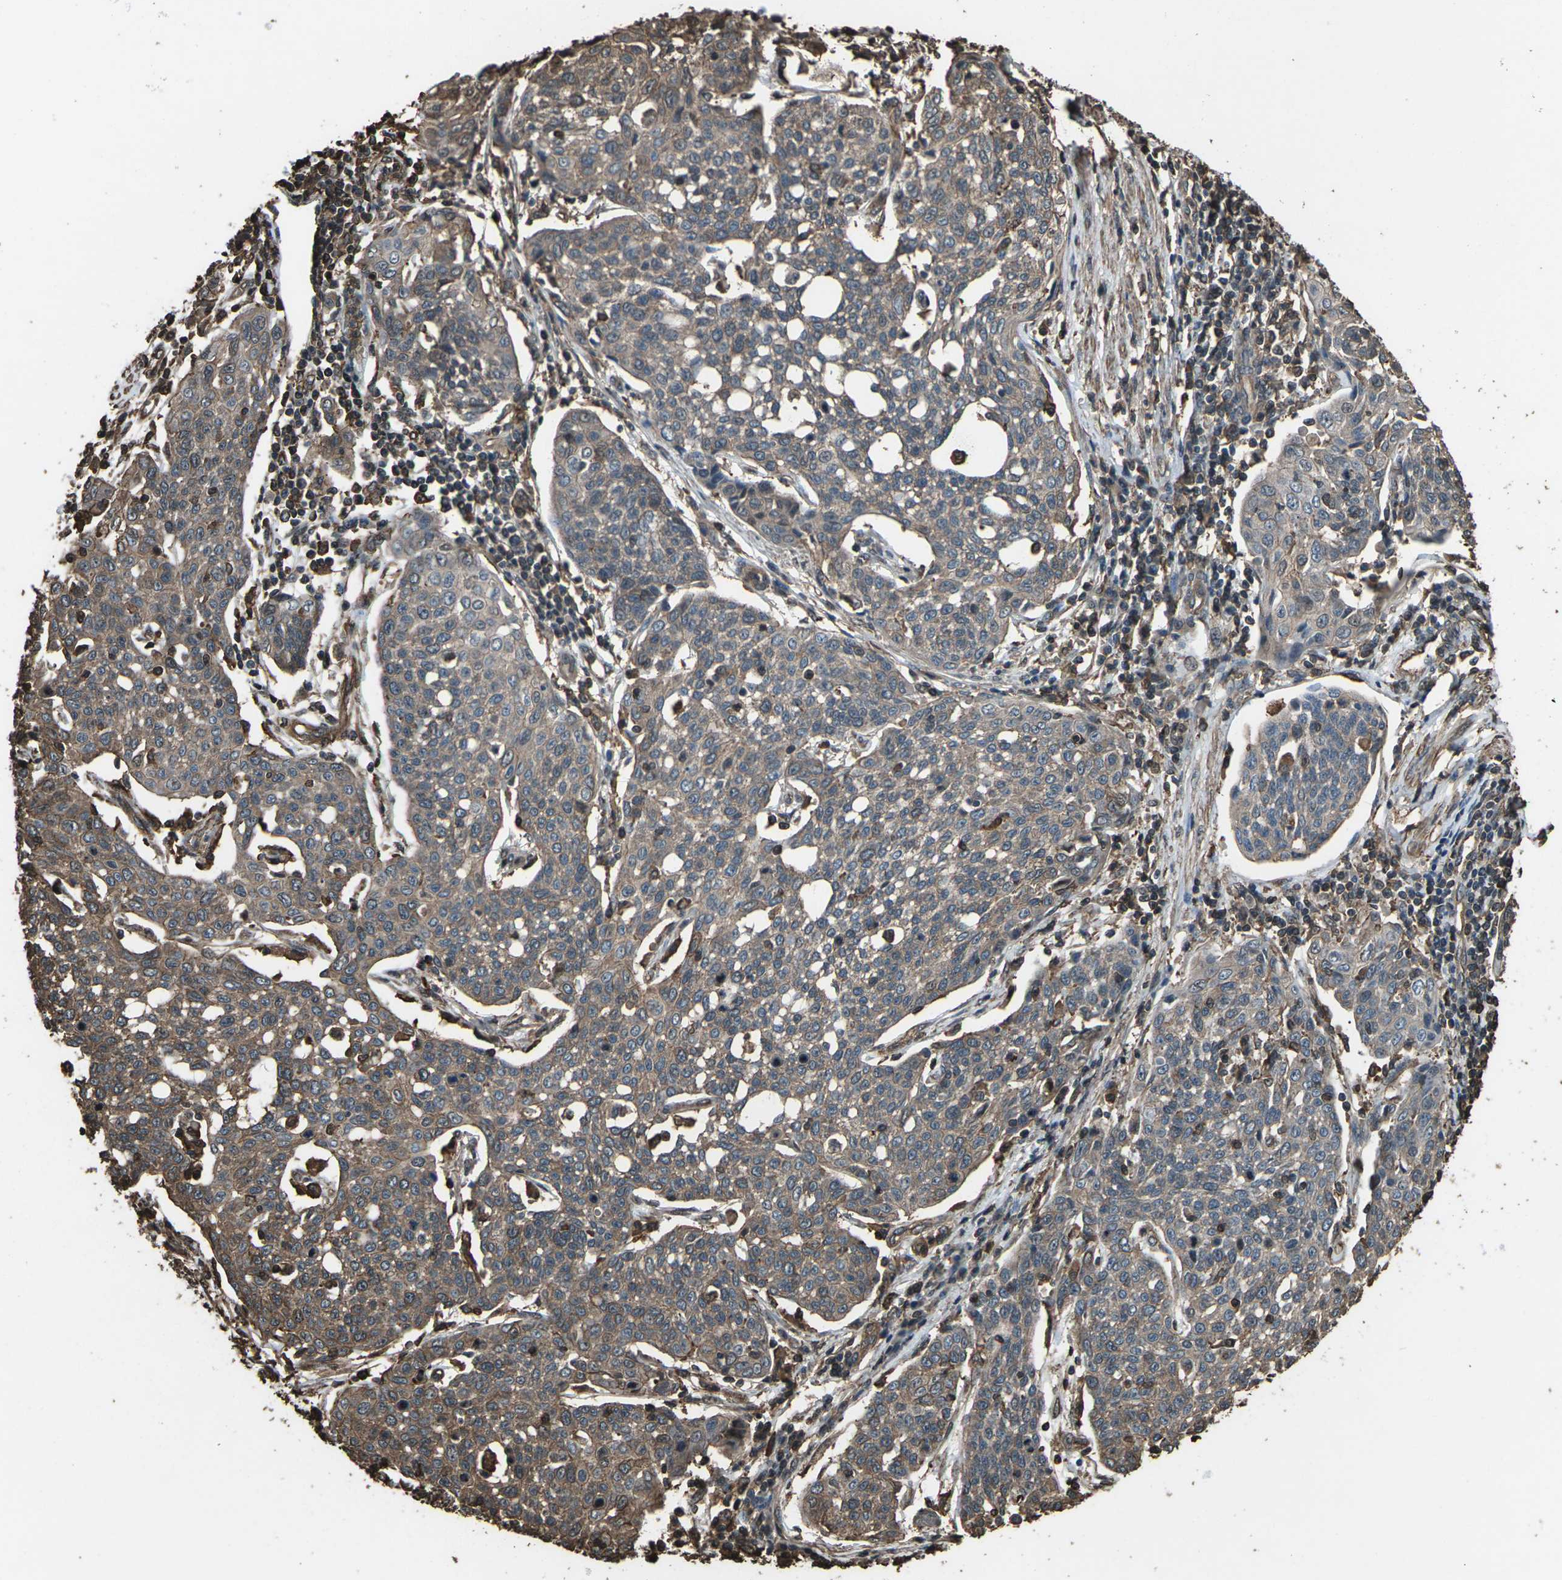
{"staining": {"intensity": "moderate", "quantity": ">75%", "location": "cytoplasmic/membranous"}, "tissue": "cervical cancer", "cell_type": "Tumor cells", "image_type": "cancer", "snomed": [{"axis": "morphology", "description": "Squamous cell carcinoma, NOS"}, {"axis": "topography", "description": "Cervix"}], "caption": "Immunohistochemical staining of human cervical squamous cell carcinoma shows moderate cytoplasmic/membranous protein staining in about >75% of tumor cells.", "gene": "DHPS", "patient": {"sex": "female", "age": 34}}